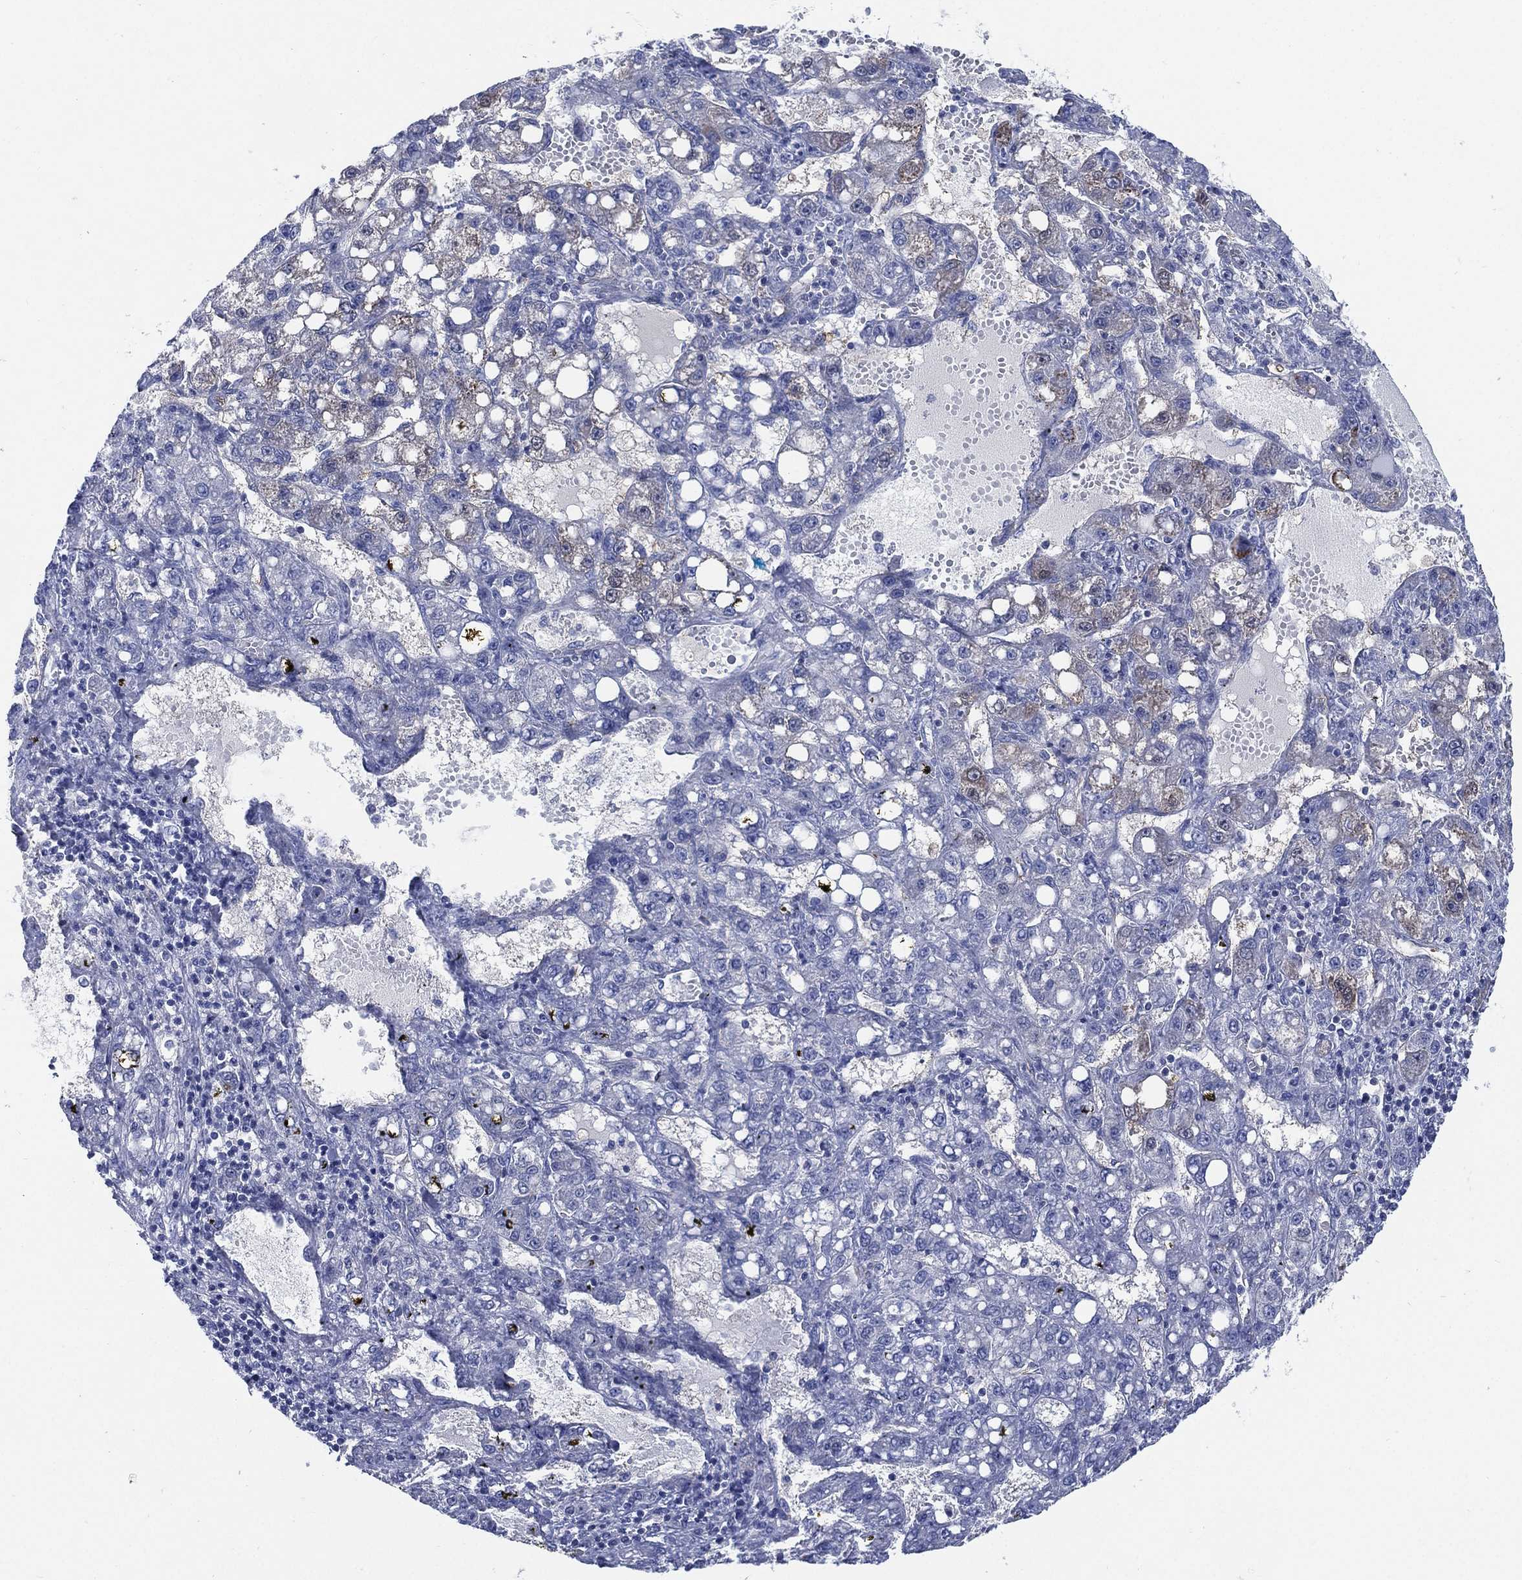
{"staining": {"intensity": "weak", "quantity": "<25%", "location": "cytoplasmic/membranous"}, "tissue": "liver cancer", "cell_type": "Tumor cells", "image_type": "cancer", "snomed": [{"axis": "morphology", "description": "Carcinoma, Hepatocellular, NOS"}, {"axis": "topography", "description": "Liver"}], "caption": "The image reveals no significant positivity in tumor cells of hepatocellular carcinoma (liver).", "gene": "C5orf46", "patient": {"sex": "female", "age": 65}}